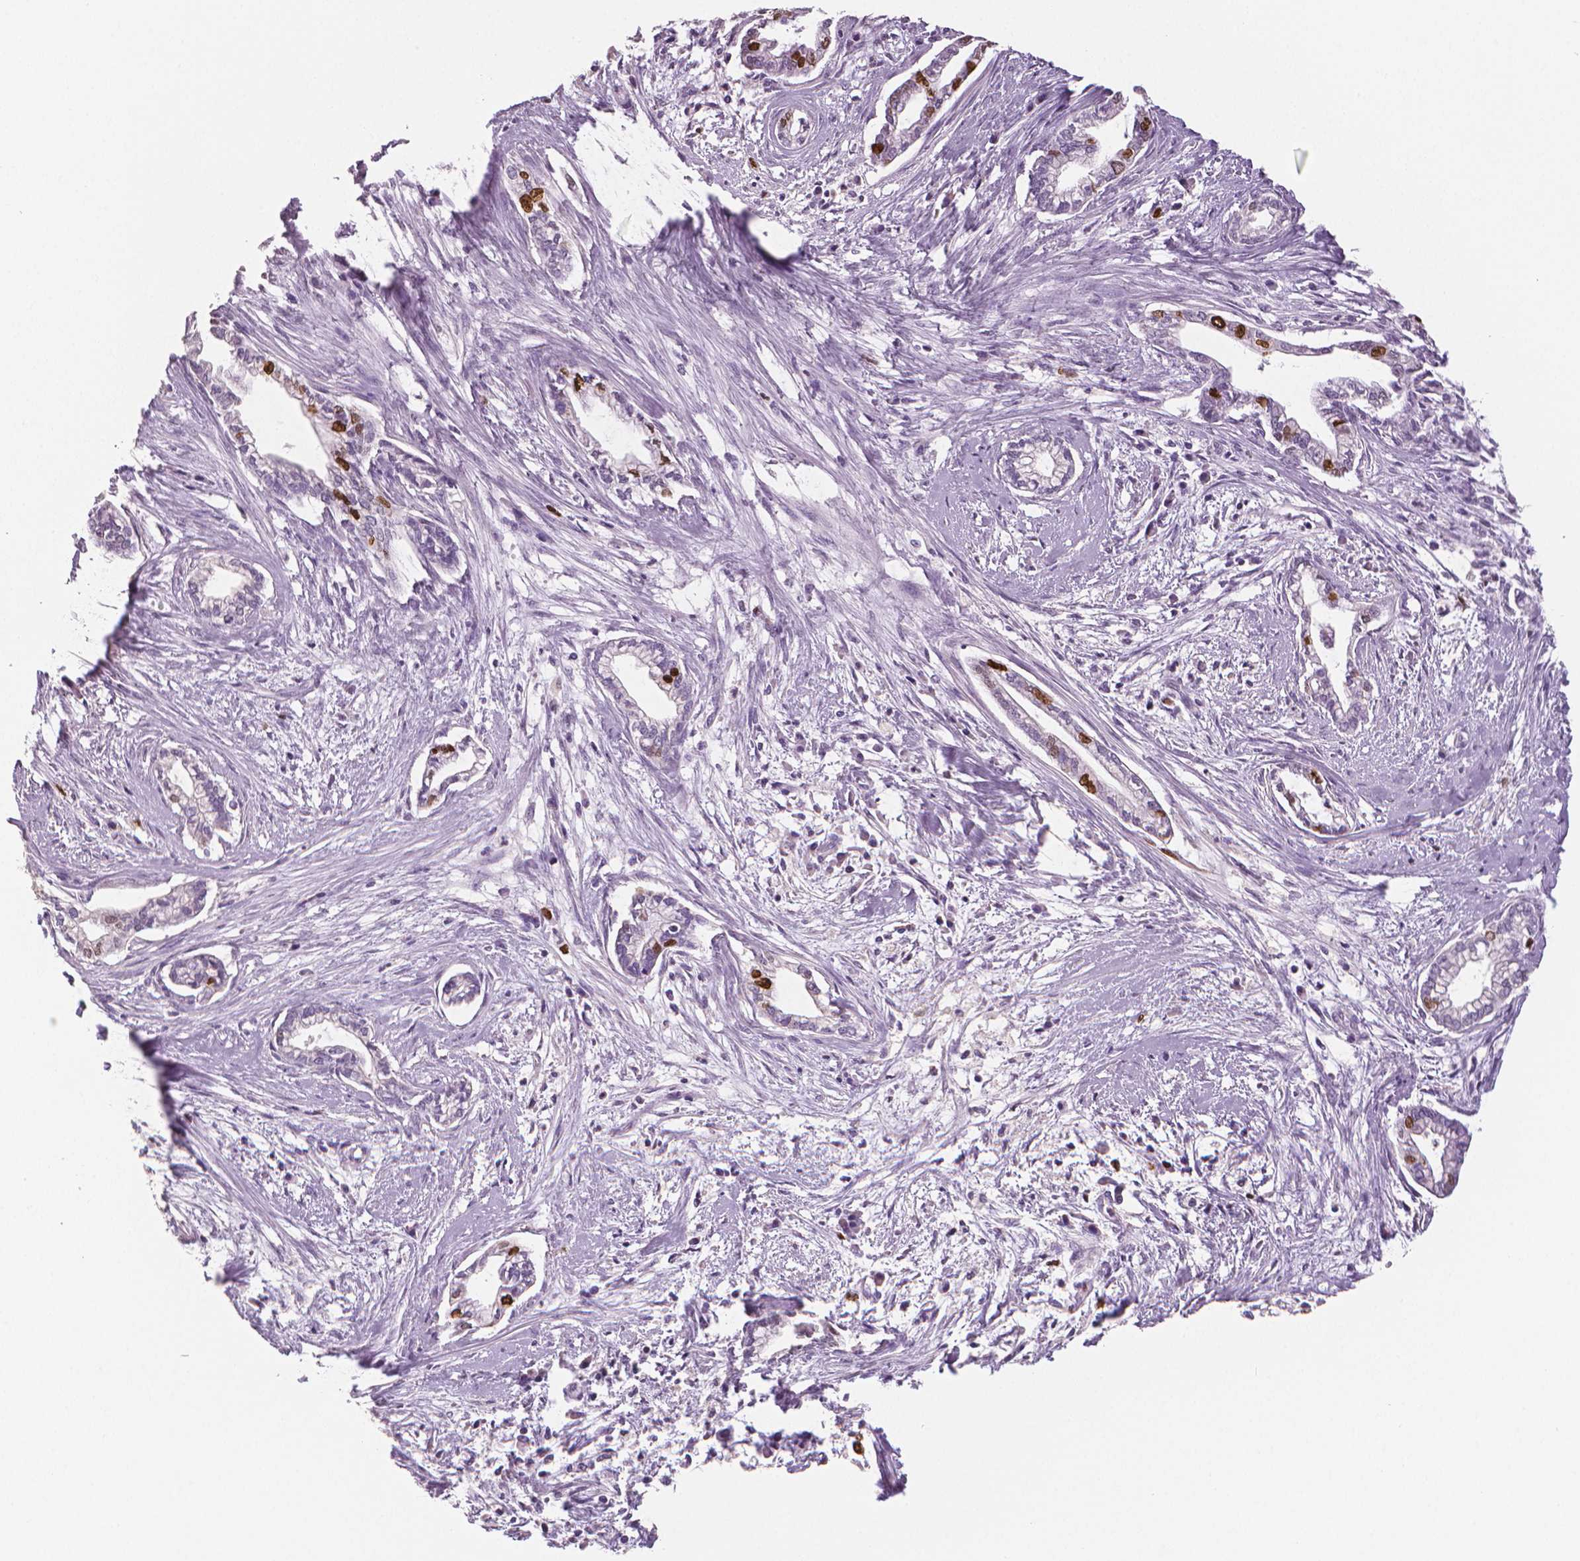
{"staining": {"intensity": "strong", "quantity": "<25%", "location": "nuclear"}, "tissue": "cervical cancer", "cell_type": "Tumor cells", "image_type": "cancer", "snomed": [{"axis": "morphology", "description": "Adenocarcinoma, NOS"}, {"axis": "topography", "description": "Cervix"}], "caption": "Immunohistochemistry (DAB (3,3'-diaminobenzidine)) staining of cervical cancer (adenocarcinoma) exhibits strong nuclear protein positivity in approximately <25% of tumor cells. The staining was performed using DAB (3,3'-diaminobenzidine), with brown indicating positive protein expression. Nuclei are stained blue with hematoxylin.", "gene": "MKI67", "patient": {"sex": "female", "age": 62}}